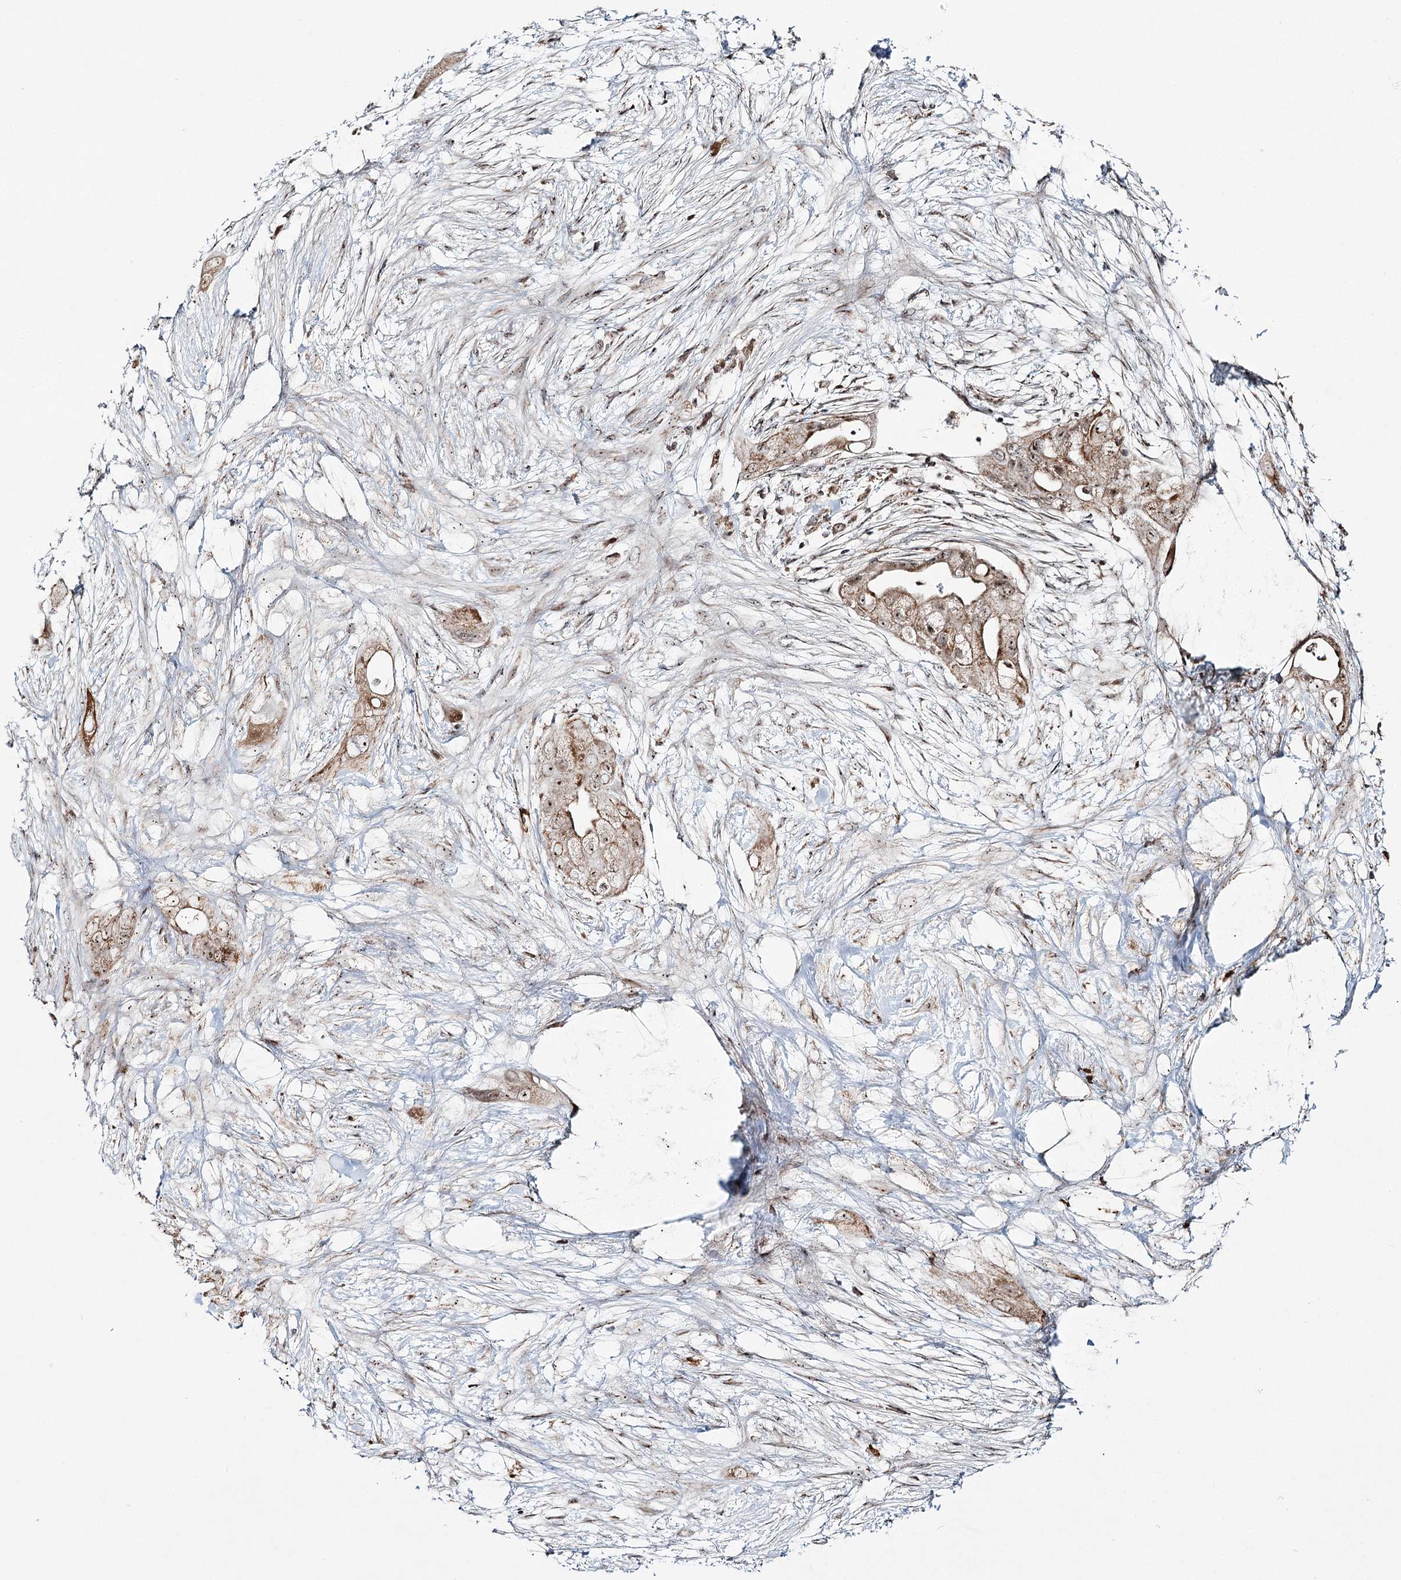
{"staining": {"intensity": "moderate", "quantity": ">75%", "location": "cytoplasmic/membranous,nuclear"}, "tissue": "pancreatic cancer", "cell_type": "Tumor cells", "image_type": "cancer", "snomed": [{"axis": "morphology", "description": "Adenocarcinoma, NOS"}, {"axis": "topography", "description": "Pancreas"}], "caption": "The image demonstrates a brown stain indicating the presence of a protein in the cytoplasmic/membranous and nuclear of tumor cells in pancreatic adenocarcinoma.", "gene": "ATAD1", "patient": {"sex": "male", "age": 53}}